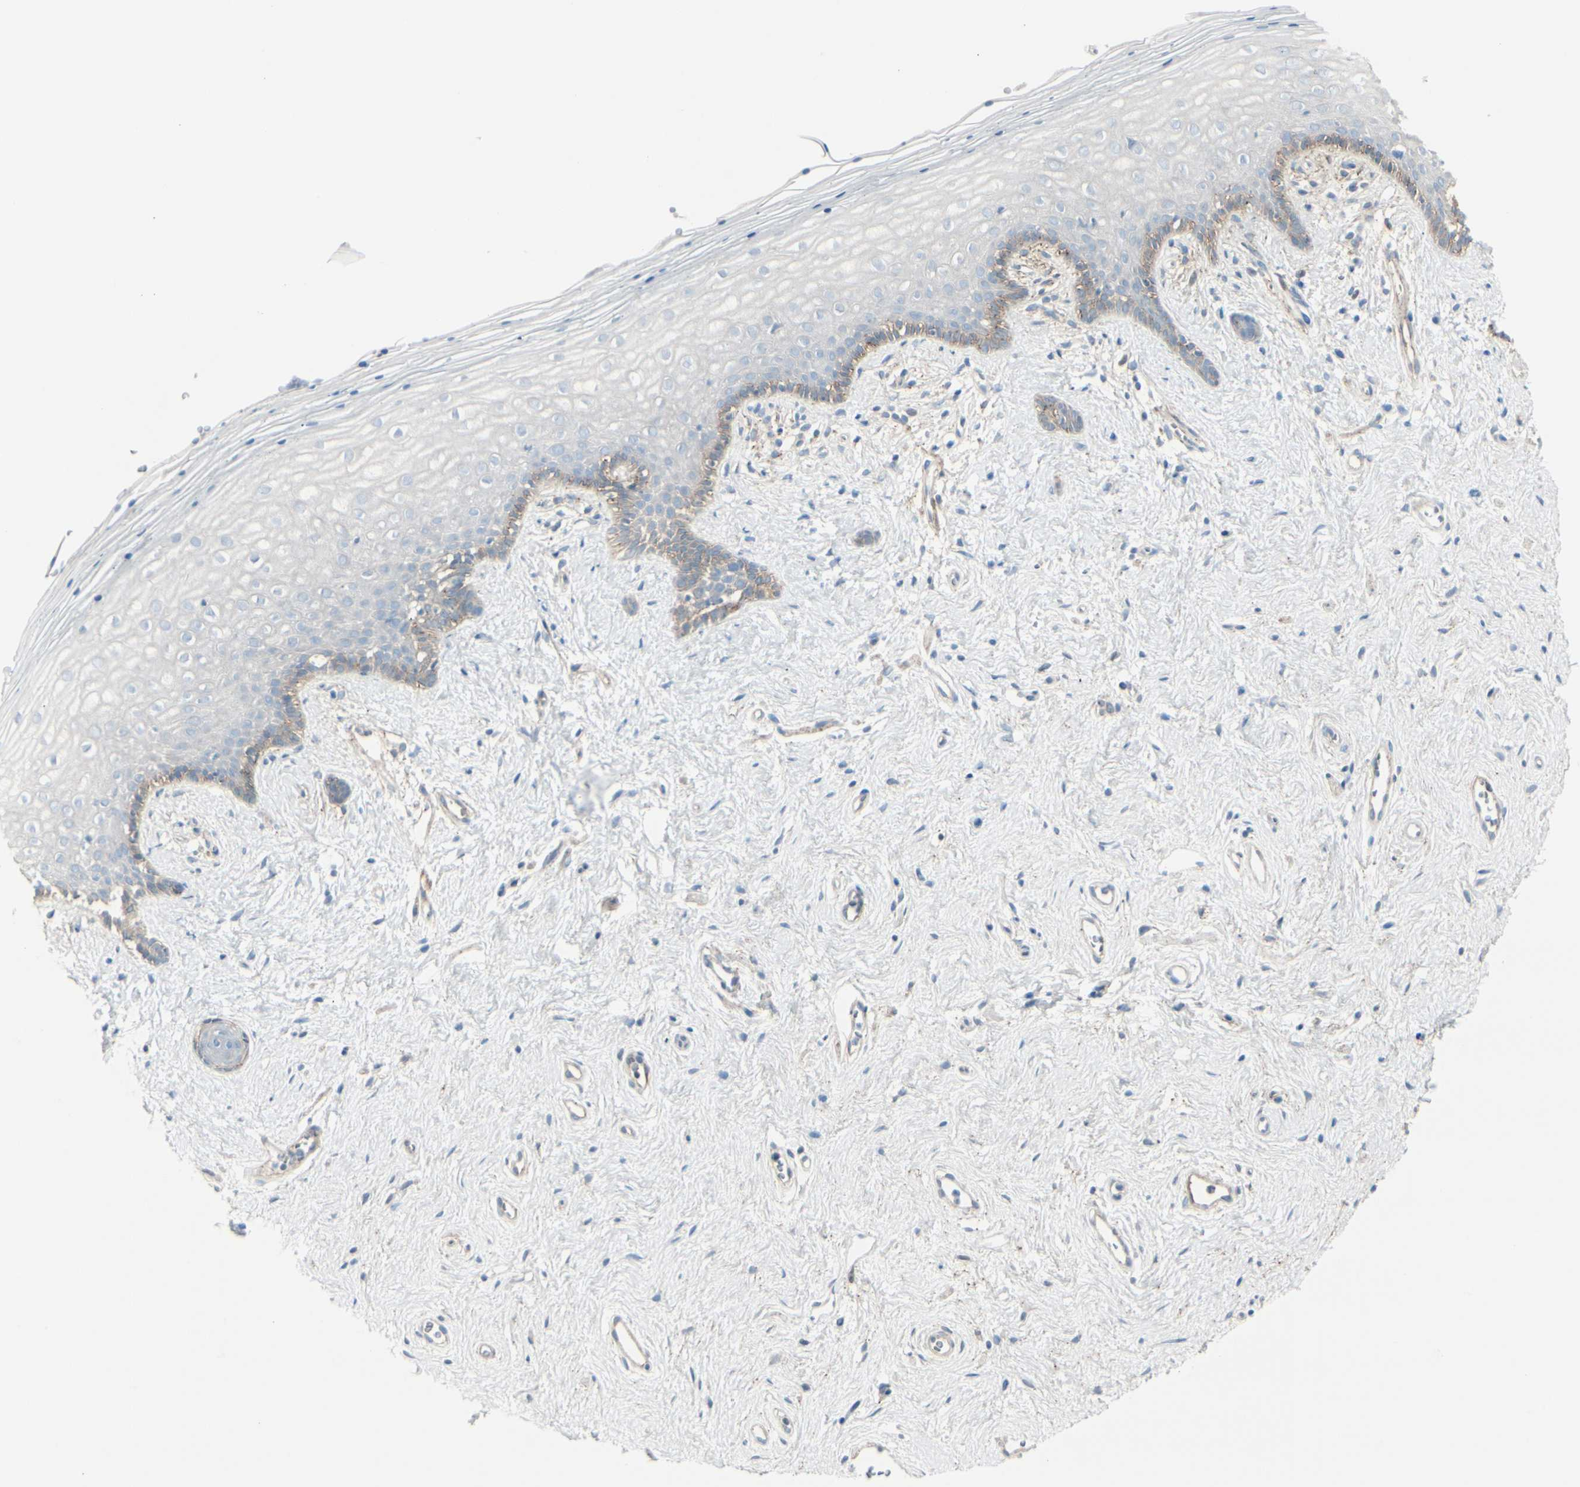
{"staining": {"intensity": "weak", "quantity": "<25%", "location": "cytoplasmic/membranous"}, "tissue": "vagina", "cell_type": "Squamous epithelial cells", "image_type": "normal", "snomed": [{"axis": "morphology", "description": "Normal tissue, NOS"}, {"axis": "topography", "description": "Vagina"}], "caption": "This is a photomicrograph of immunohistochemistry (IHC) staining of benign vagina, which shows no staining in squamous epithelial cells. Nuclei are stained in blue.", "gene": "CACNA2D1", "patient": {"sex": "female", "age": 44}}